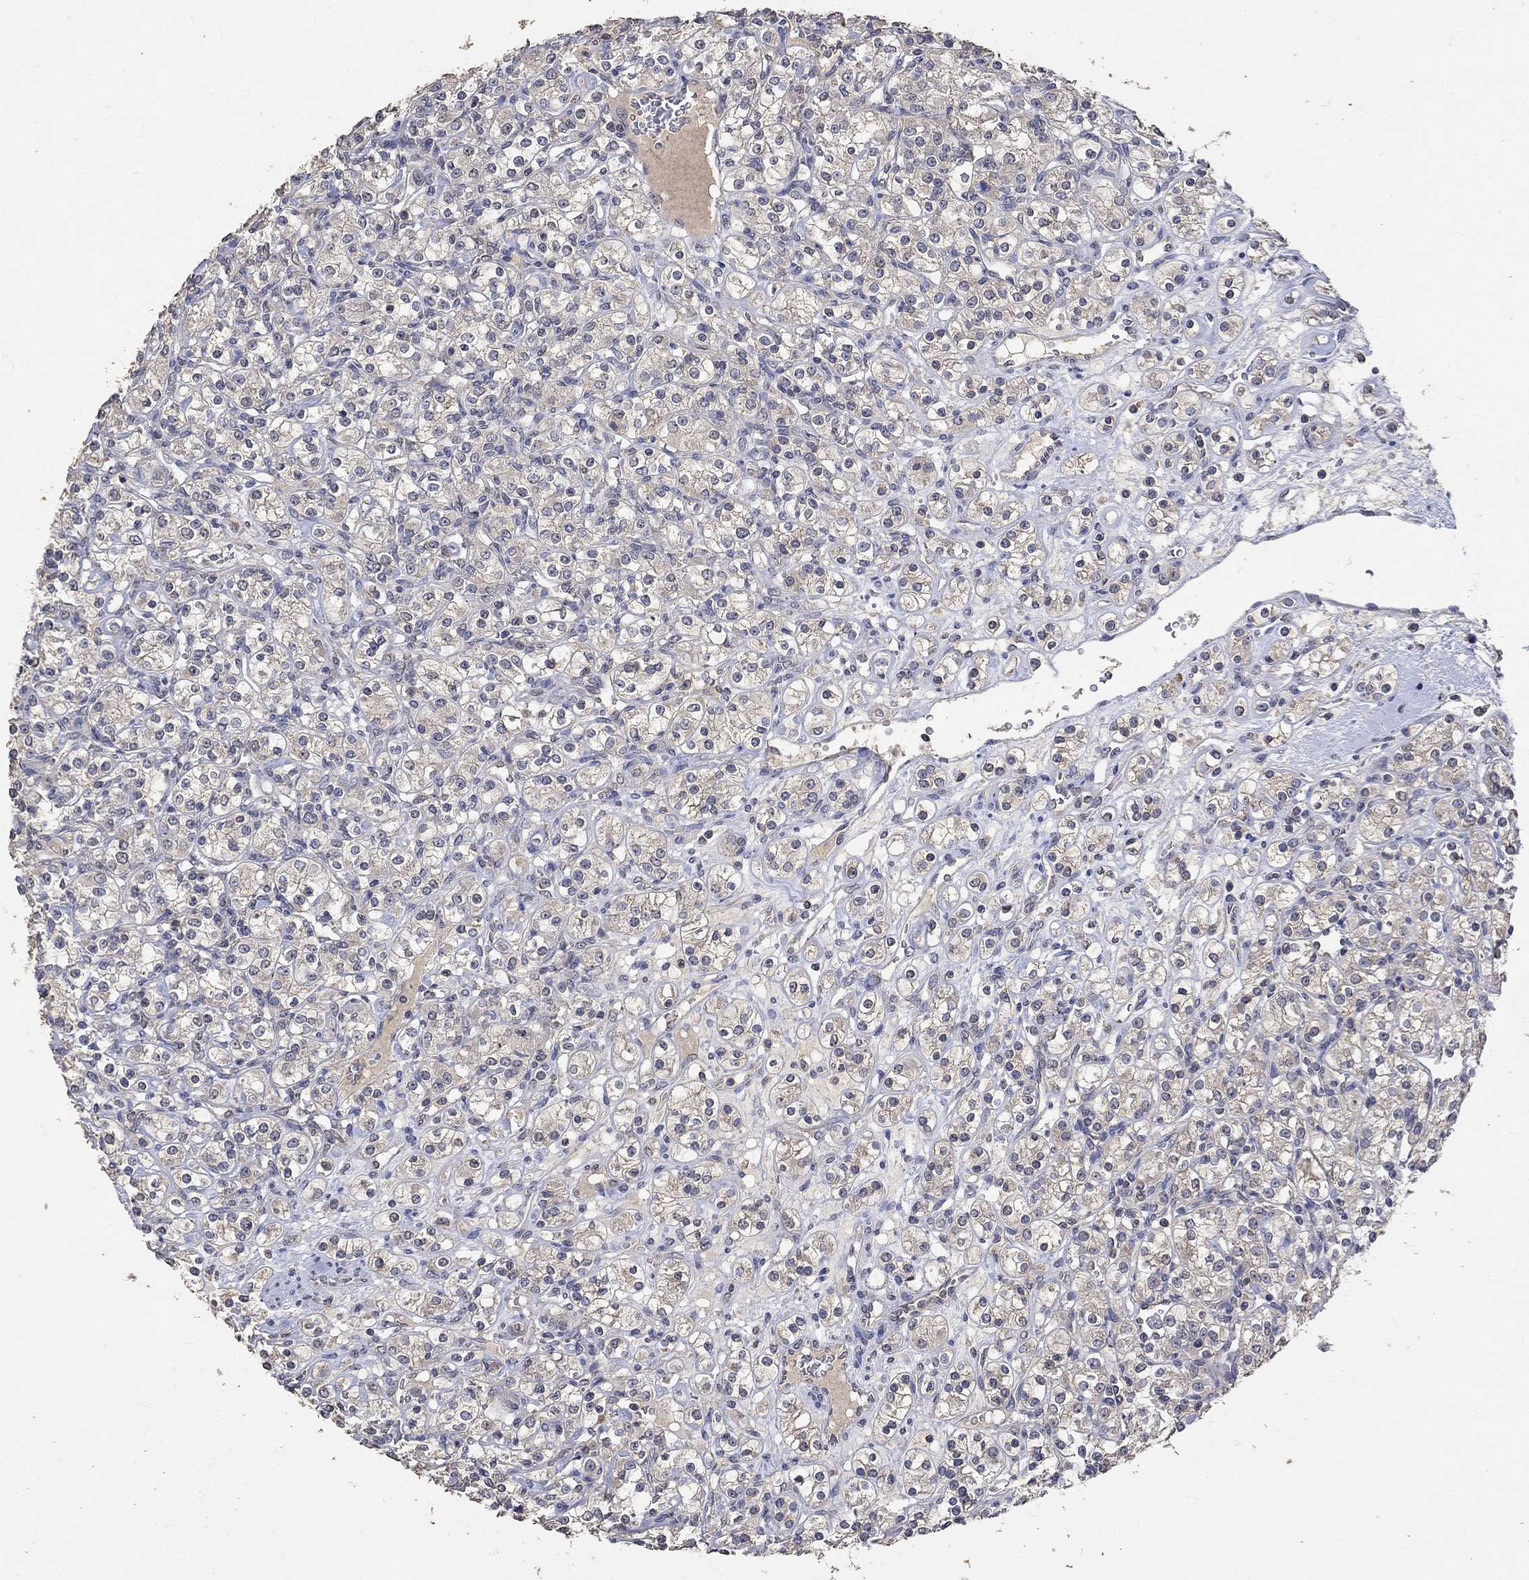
{"staining": {"intensity": "weak", "quantity": "<25%", "location": "cytoplasmic/membranous"}, "tissue": "renal cancer", "cell_type": "Tumor cells", "image_type": "cancer", "snomed": [{"axis": "morphology", "description": "Adenocarcinoma, NOS"}, {"axis": "topography", "description": "Kidney"}], "caption": "There is no significant staining in tumor cells of renal cancer.", "gene": "PTPN20", "patient": {"sex": "male", "age": 77}}